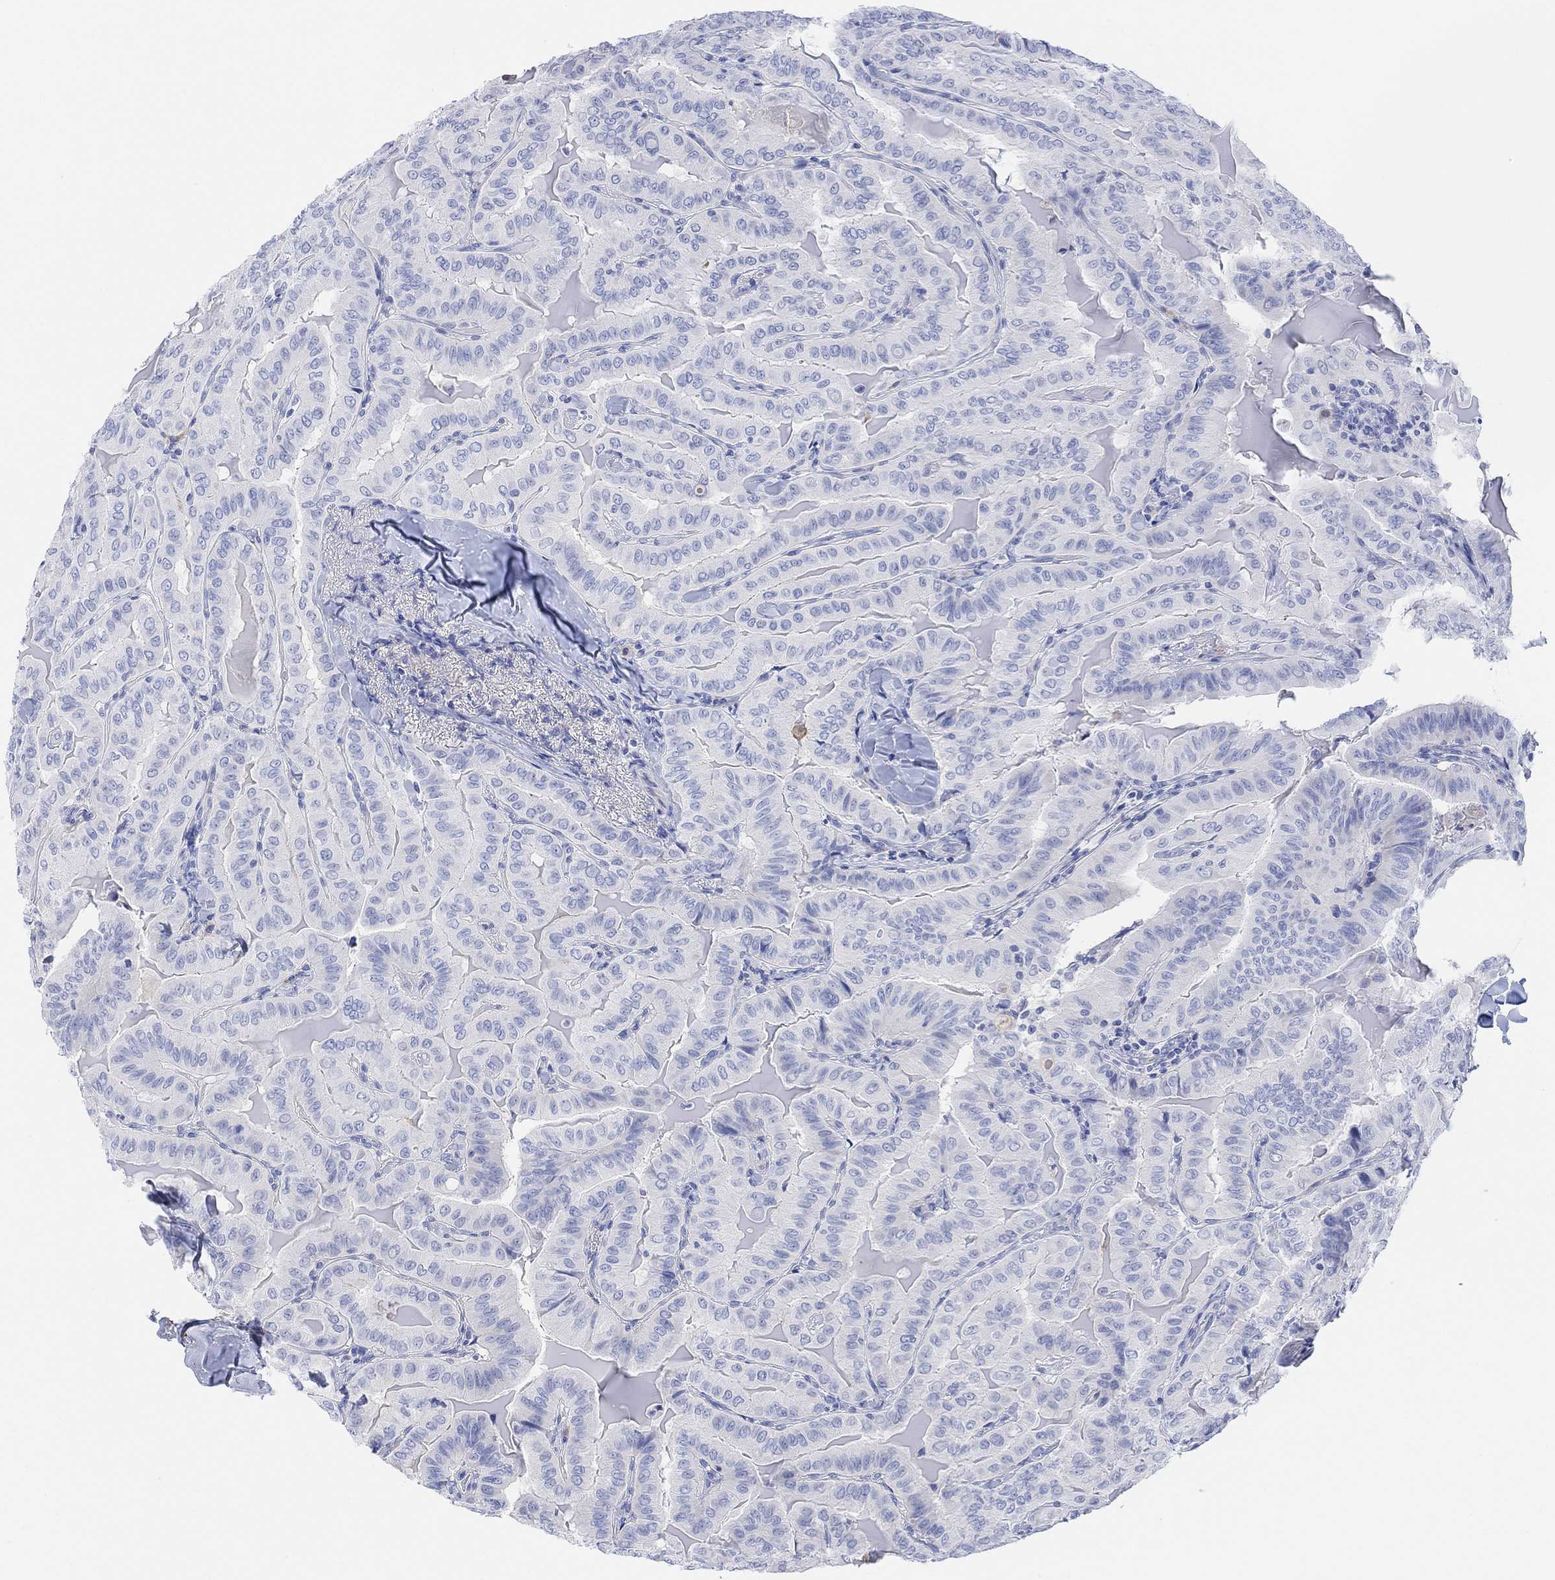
{"staining": {"intensity": "negative", "quantity": "none", "location": "none"}, "tissue": "thyroid cancer", "cell_type": "Tumor cells", "image_type": "cancer", "snomed": [{"axis": "morphology", "description": "Papillary adenocarcinoma, NOS"}, {"axis": "topography", "description": "Thyroid gland"}], "caption": "This is an immunohistochemistry micrograph of thyroid cancer. There is no expression in tumor cells.", "gene": "GNG13", "patient": {"sex": "female", "age": 68}}